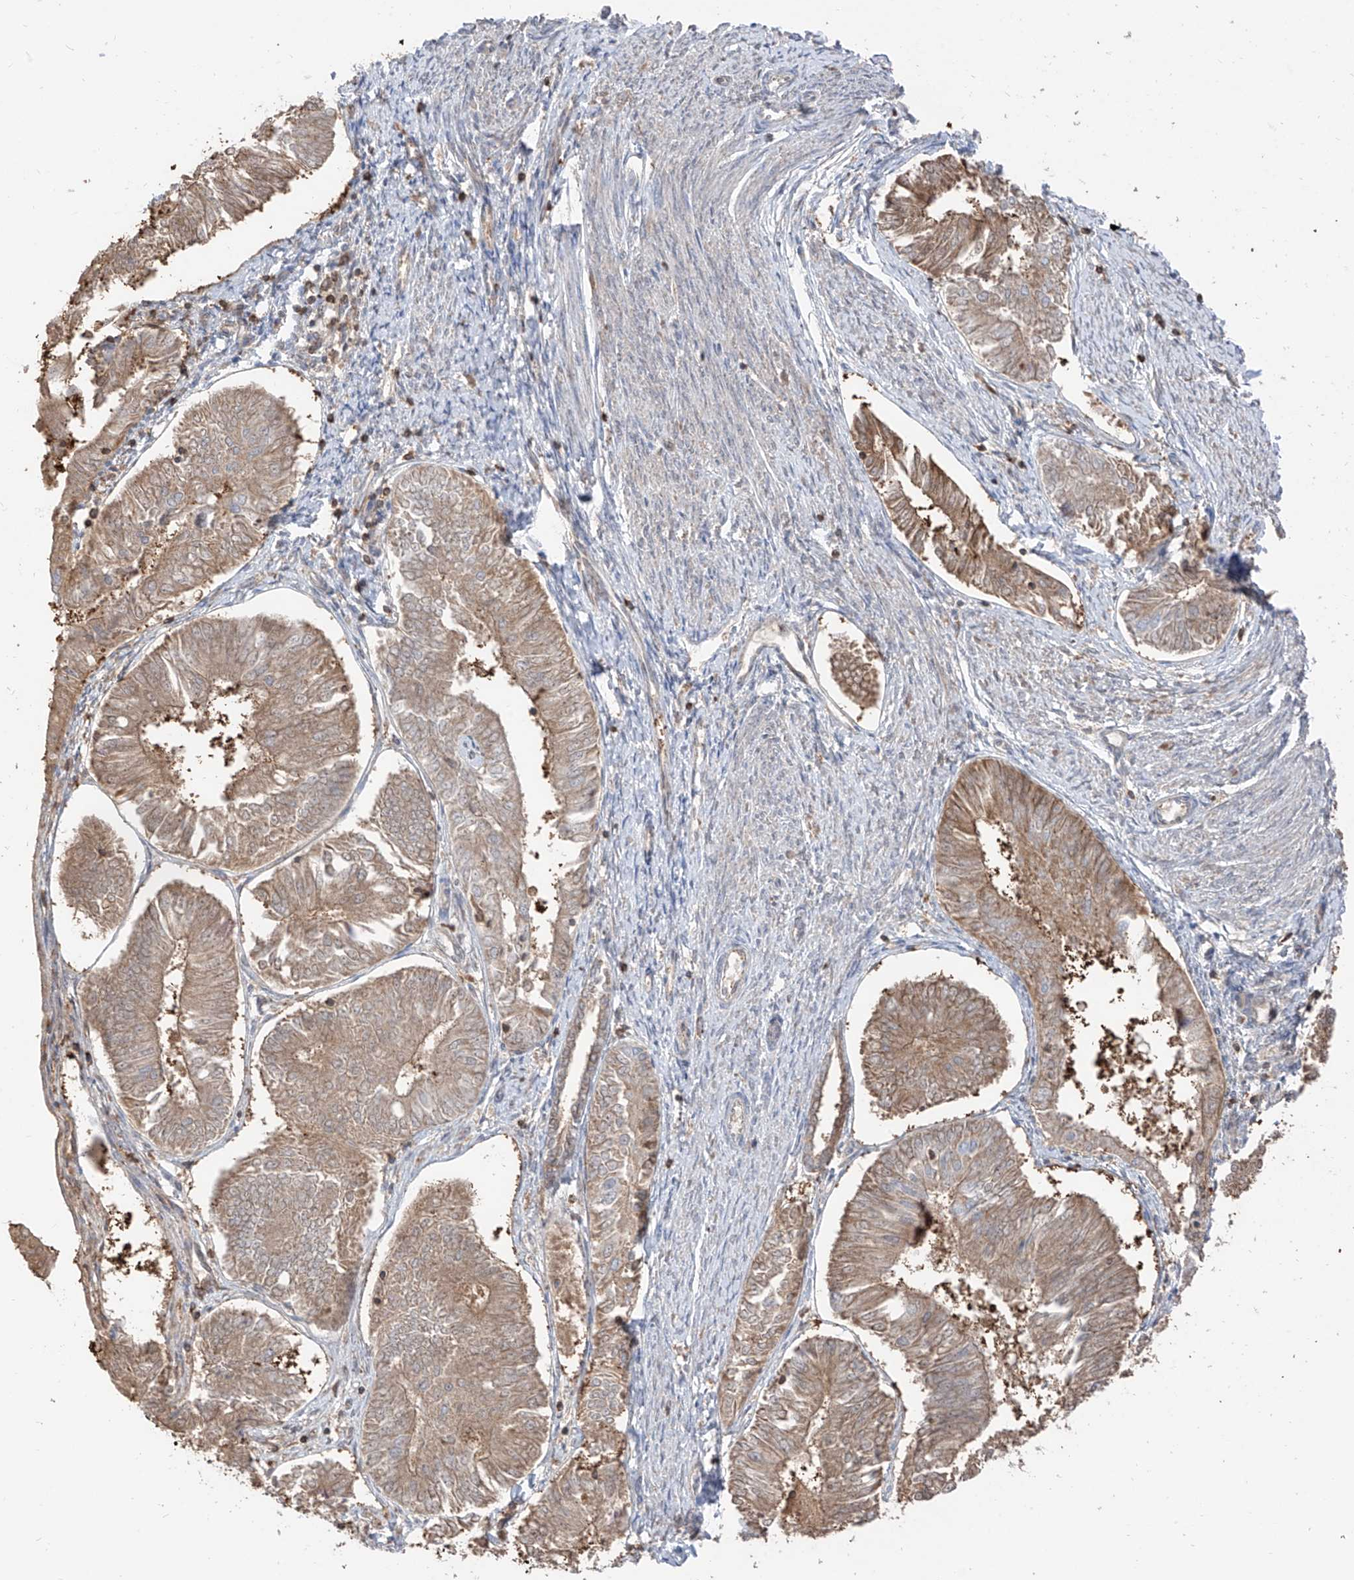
{"staining": {"intensity": "moderate", "quantity": ">75%", "location": "cytoplasmic/membranous"}, "tissue": "endometrial cancer", "cell_type": "Tumor cells", "image_type": "cancer", "snomed": [{"axis": "morphology", "description": "Adenocarcinoma, NOS"}, {"axis": "topography", "description": "Endometrium"}], "caption": "Endometrial cancer (adenocarcinoma) stained for a protein (brown) shows moderate cytoplasmic/membranous positive positivity in approximately >75% of tumor cells.", "gene": "ETHE1", "patient": {"sex": "female", "age": 58}}